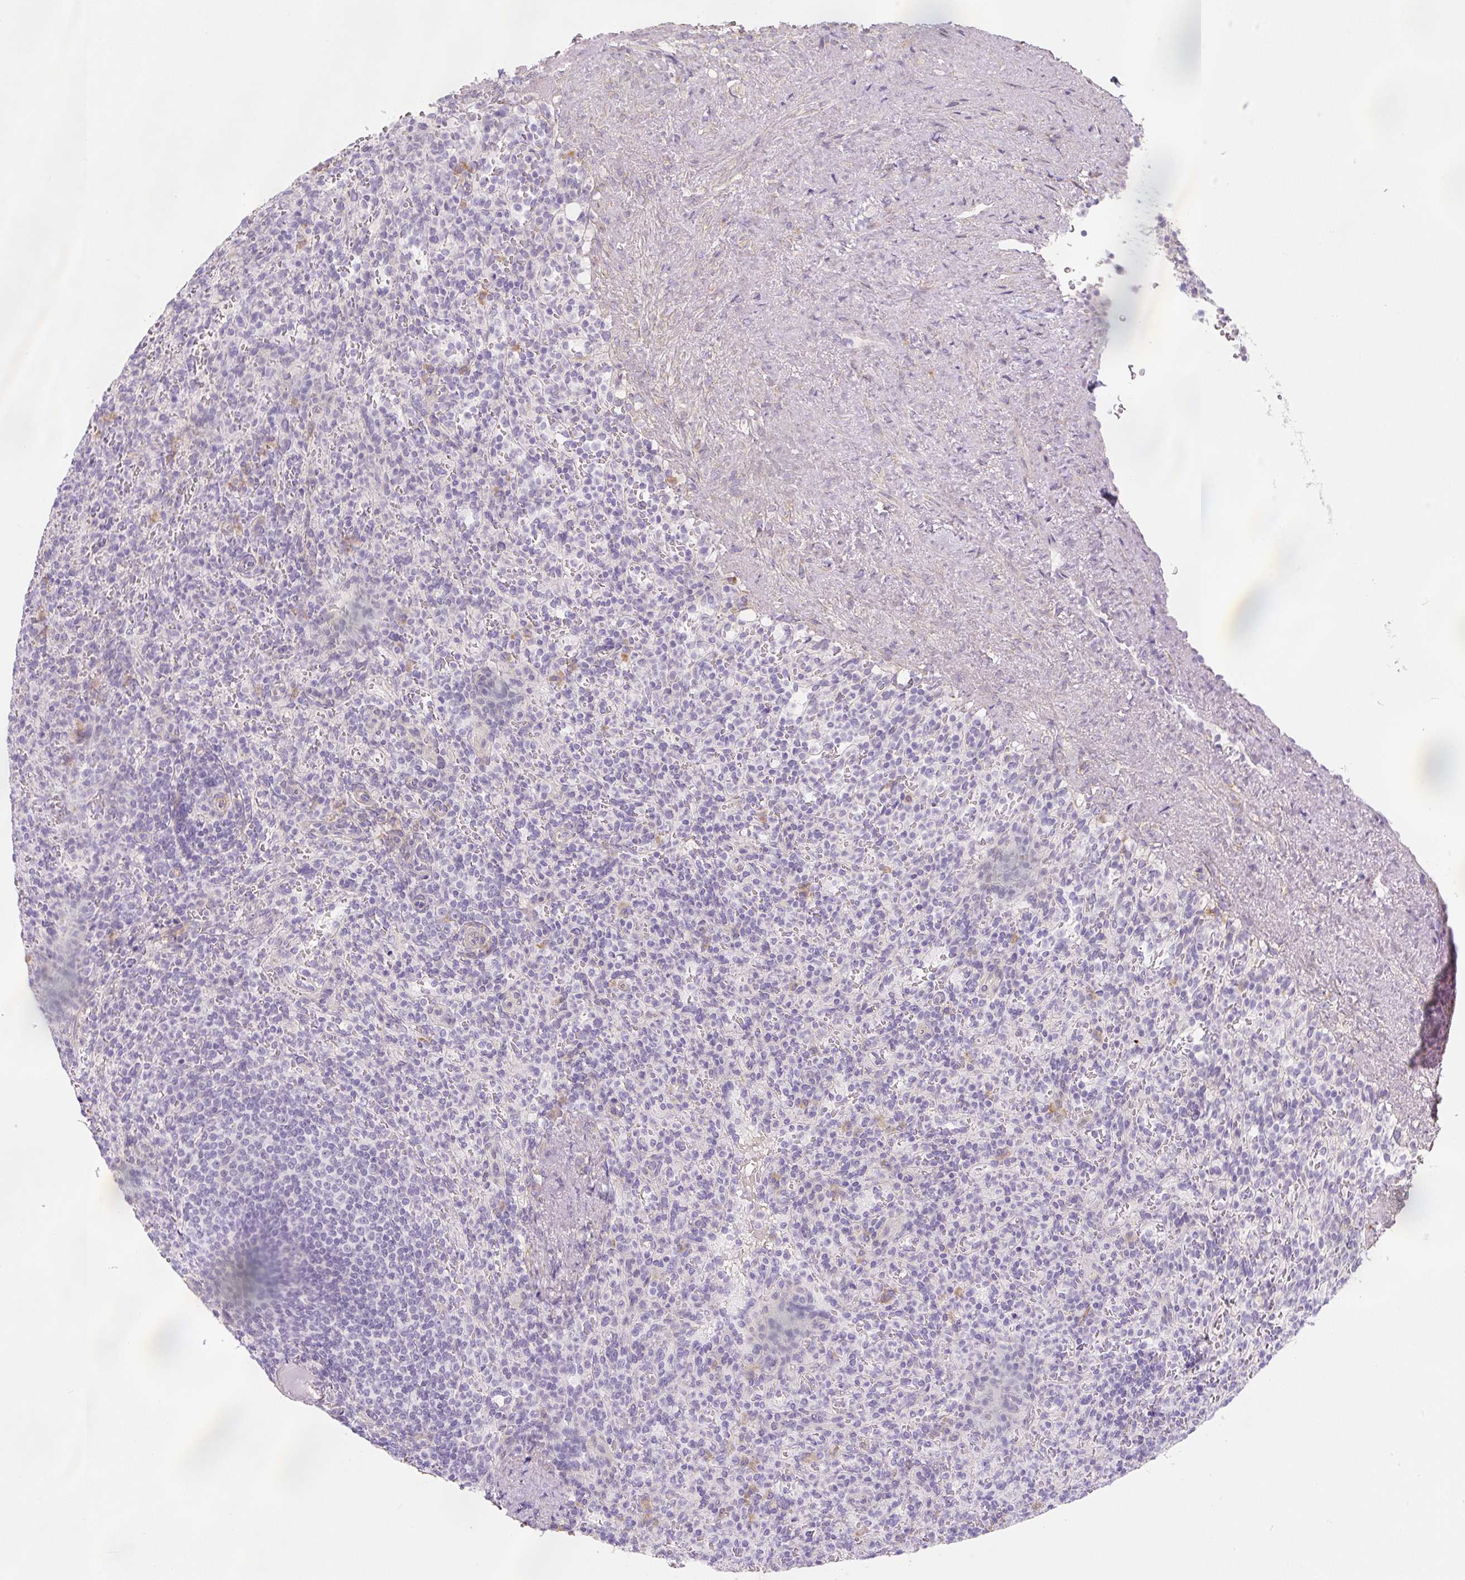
{"staining": {"intensity": "negative", "quantity": "none", "location": "none"}, "tissue": "spleen", "cell_type": "Cells in red pulp", "image_type": "normal", "snomed": [{"axis": "morphology", "description": "Normal tissue, NOS"}, {"axis": "topography", "description": "Spleen"}], "caption": "Human spleen stained for a protein using IHC displays no staining in cells in red pulp.", "gene": "PWWP3B", "patient": {"sex": "female", "age": 74}}